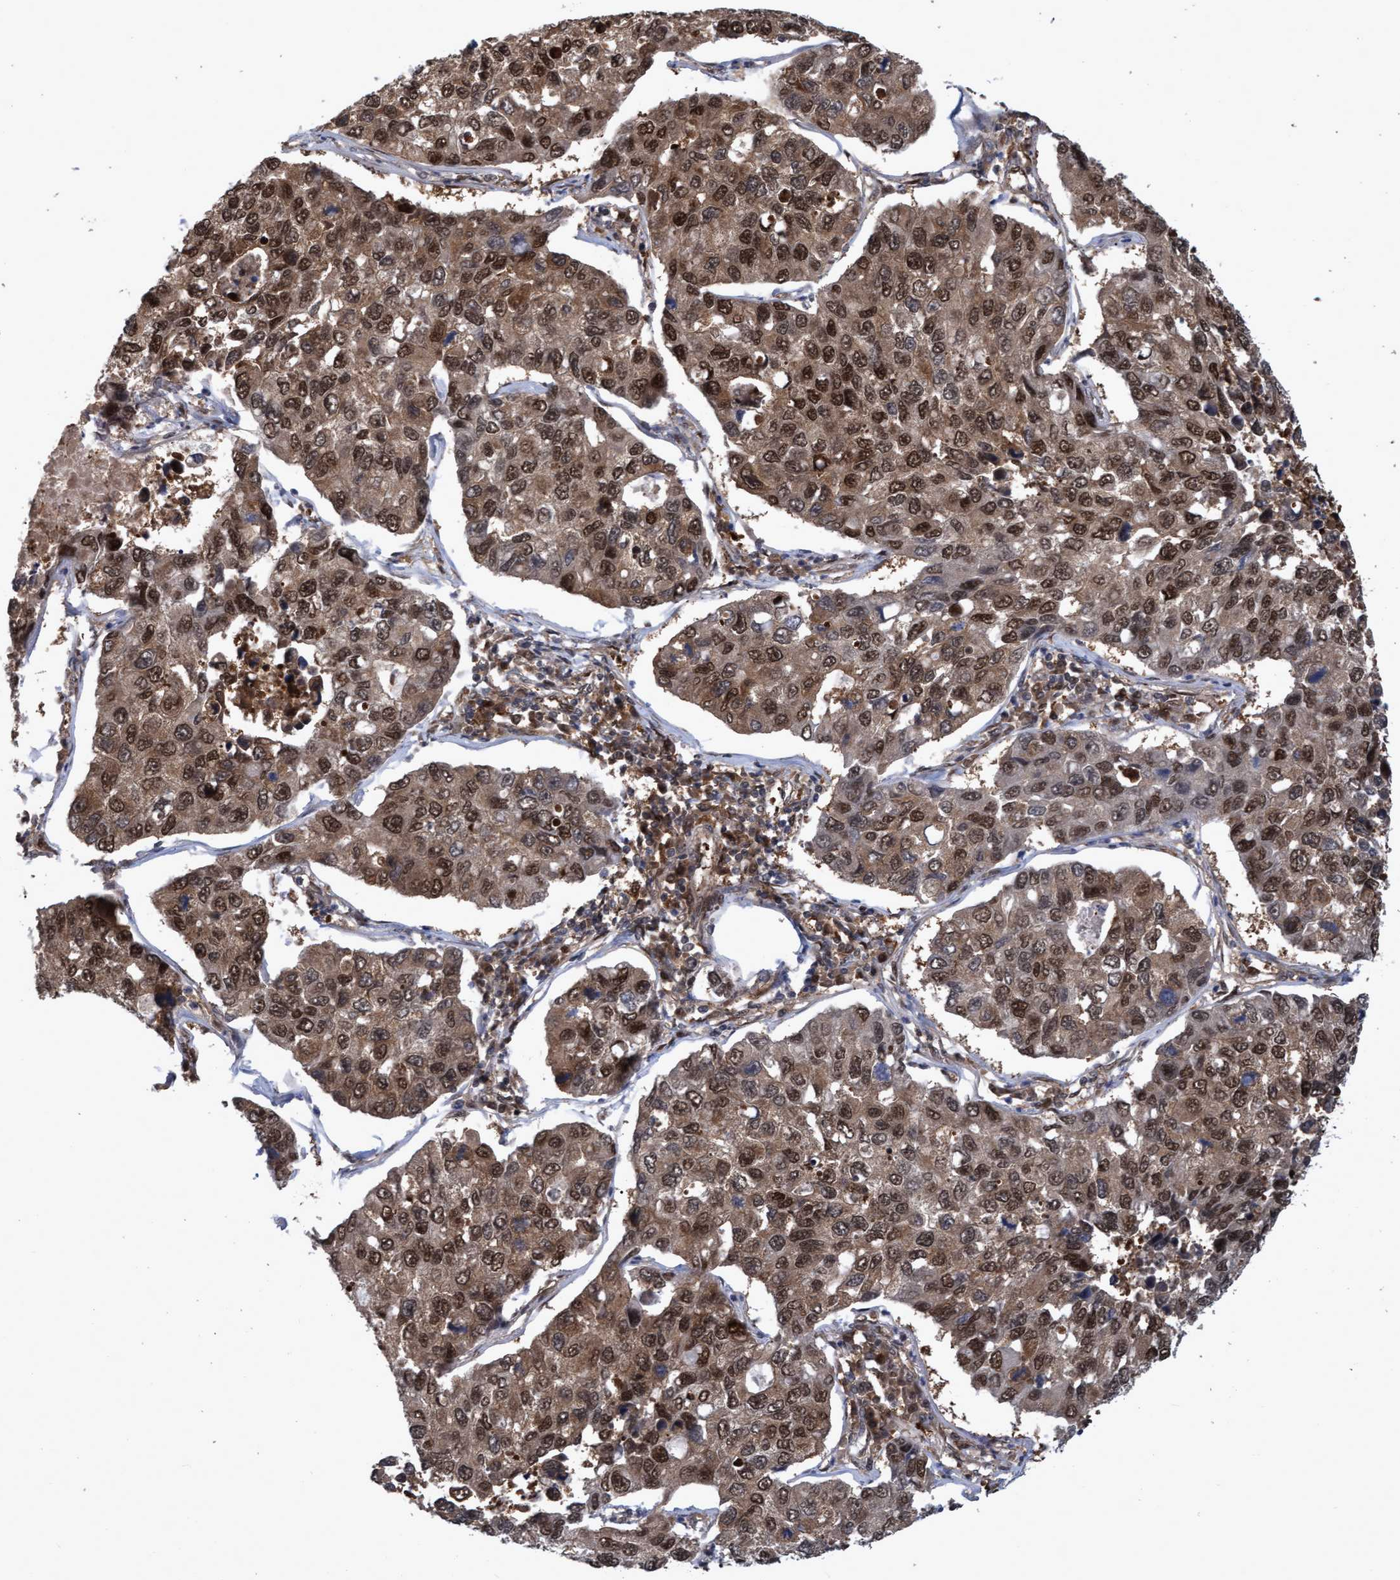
{"staining": {"intensity": "moderate", "quantity": ">75%", "location": "cytoplasmic/membranous,nuclear"}, "tissue": "lung cancer", "cell_type": "Tumor cells", "image_type": "cancer", "snomed": [{"axis": "morphology", "description": "Adenocarcinoma, NOS"}, {"axis": "topography", "description": "Lung"}], "caption": "Lung cancer (adenocarcinoma) stained with immunohistochemistry displays moderate cytoplasmic/membranous and nuclear staining in approximately >75% of tumor cells.", "gene": "PSMB6", "patient": {"sex": "male", "age": 64}}